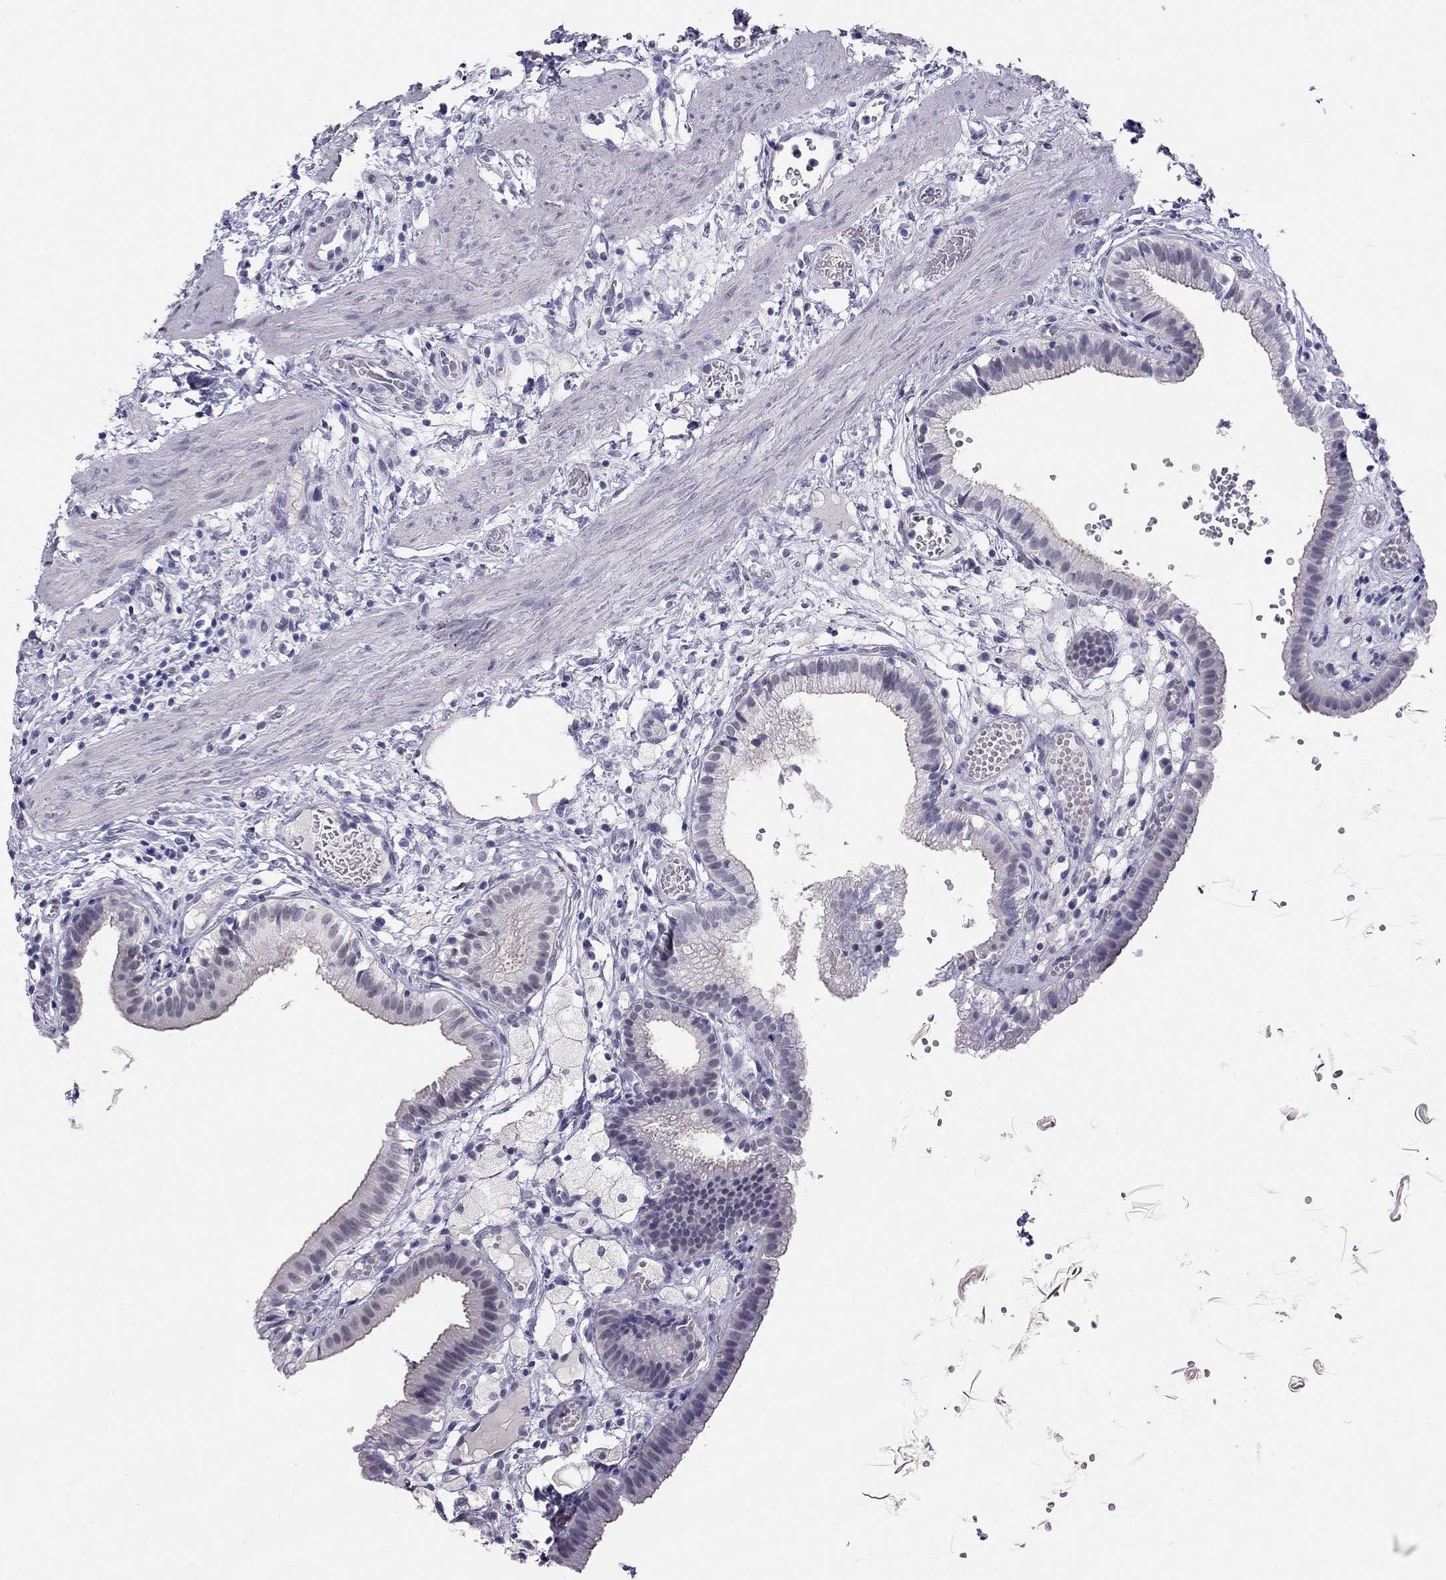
{"staining": {"intensity": "negative", "quantity": "none", "location": "none"}, "tissue": "gallbladder", "cell_type": "Glandular cells", "image_type": "normal", "snomed": [{"axis": "morphology", "description": "Normal tissue, NOS"}, {"axis": "topography", "description": "Gallbladder"}], "caption": "Immunohistochemical staining of unremarkable gallbladder shows no significant staining in glandular cells.", "gene": "KCNV2", "patient": {"sex": "female", "age": 24}}